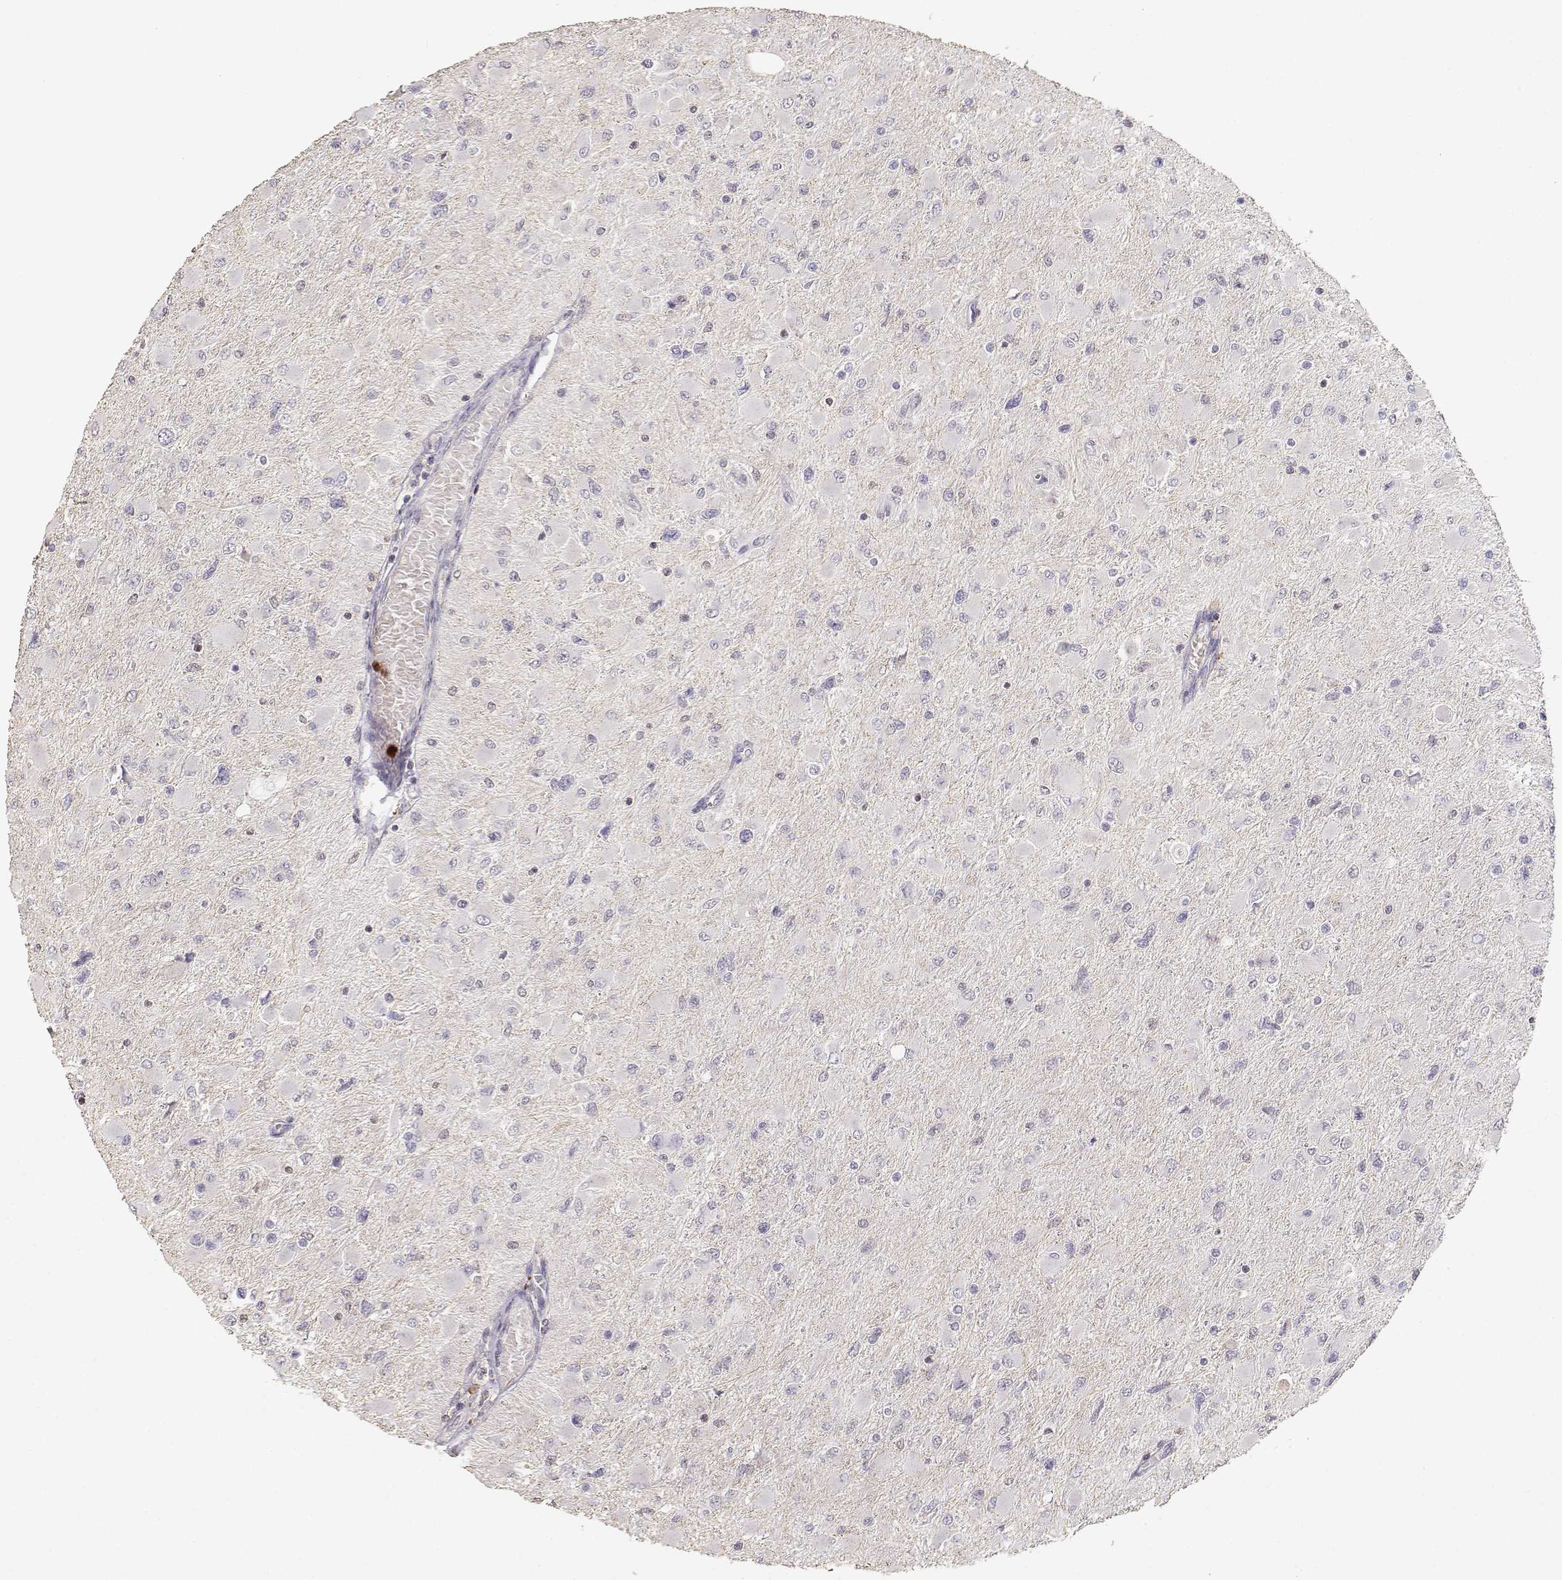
{"staining": {"intensity": "negative", "quantity": "none", "location": "none"}, "tissue": "glioma", "cell_type": "Tumor cells", "image_type": "cancer", "snomed": [{"axis": "morphology", "description": "Glioma, malignant, High grade"}, {"axis": "topography", "description": "Cerebral cortex"}], "caption": "Image shows no protein staining in tumor cells of glioma tissue.", "gene": "TNFRSF10C", "patient": {"sex": "female", "age": 36}}